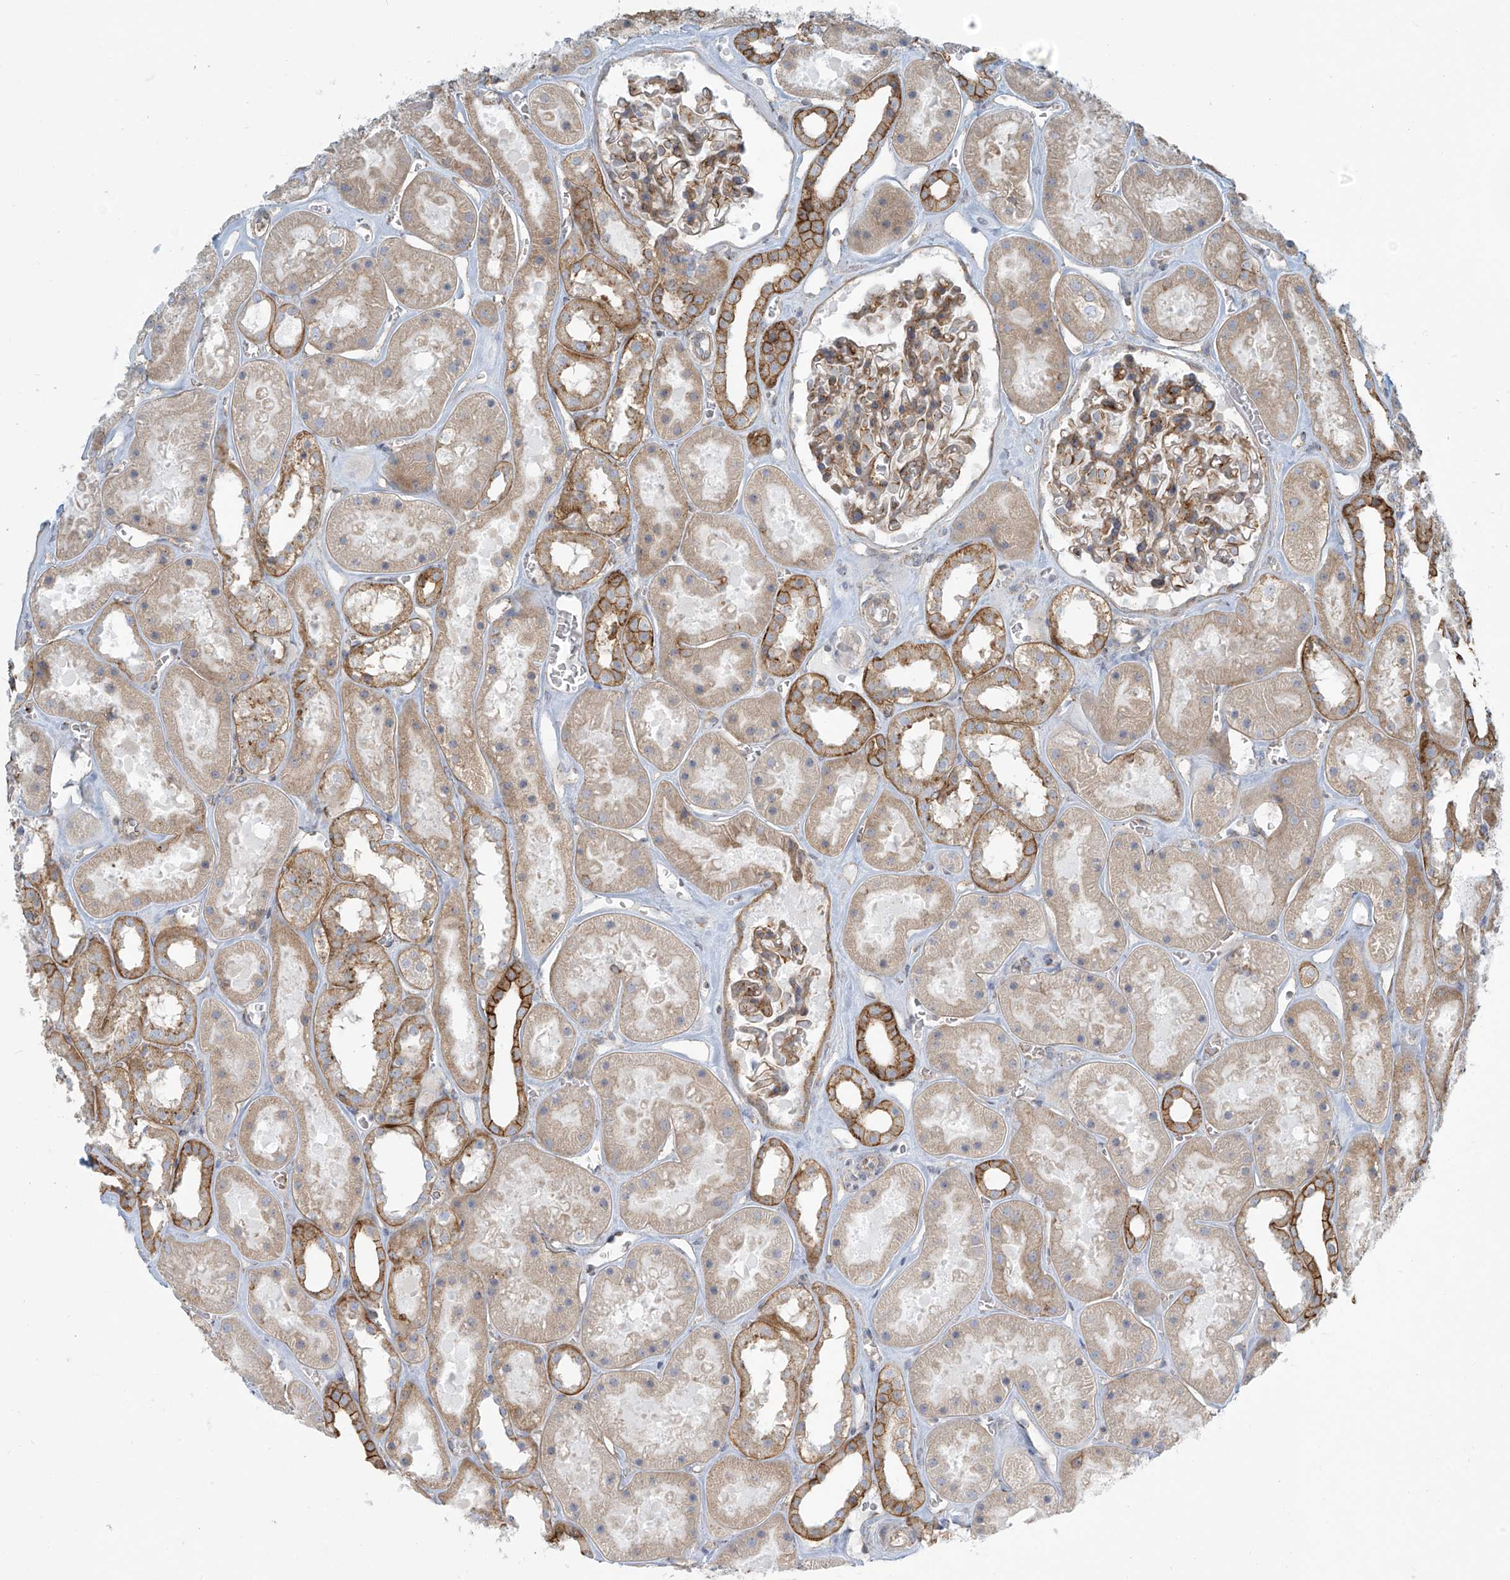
{"staining": {"intensity": "moderate", "quantity": "25%-75%", "location": "cytoplasmic/membranous"}, "tissue": "kidney", "cell_type": "Cells in glomeruli", "image_type": "normal", "snomed": [{"axis": "morphology", "description": "Normal tissue, NOS"}, {"axis": "topography", "description": "Kidney"}], "caption": "The micrograph demonstrates immunohistochemical staining of normal kidney. There is moderate cytoplasmic/membranous staining is seen in approximately 25%-75% of cells in glomeruli.", "gene": "LZTS3", "patient": {"sex": "female", "age": 41}}